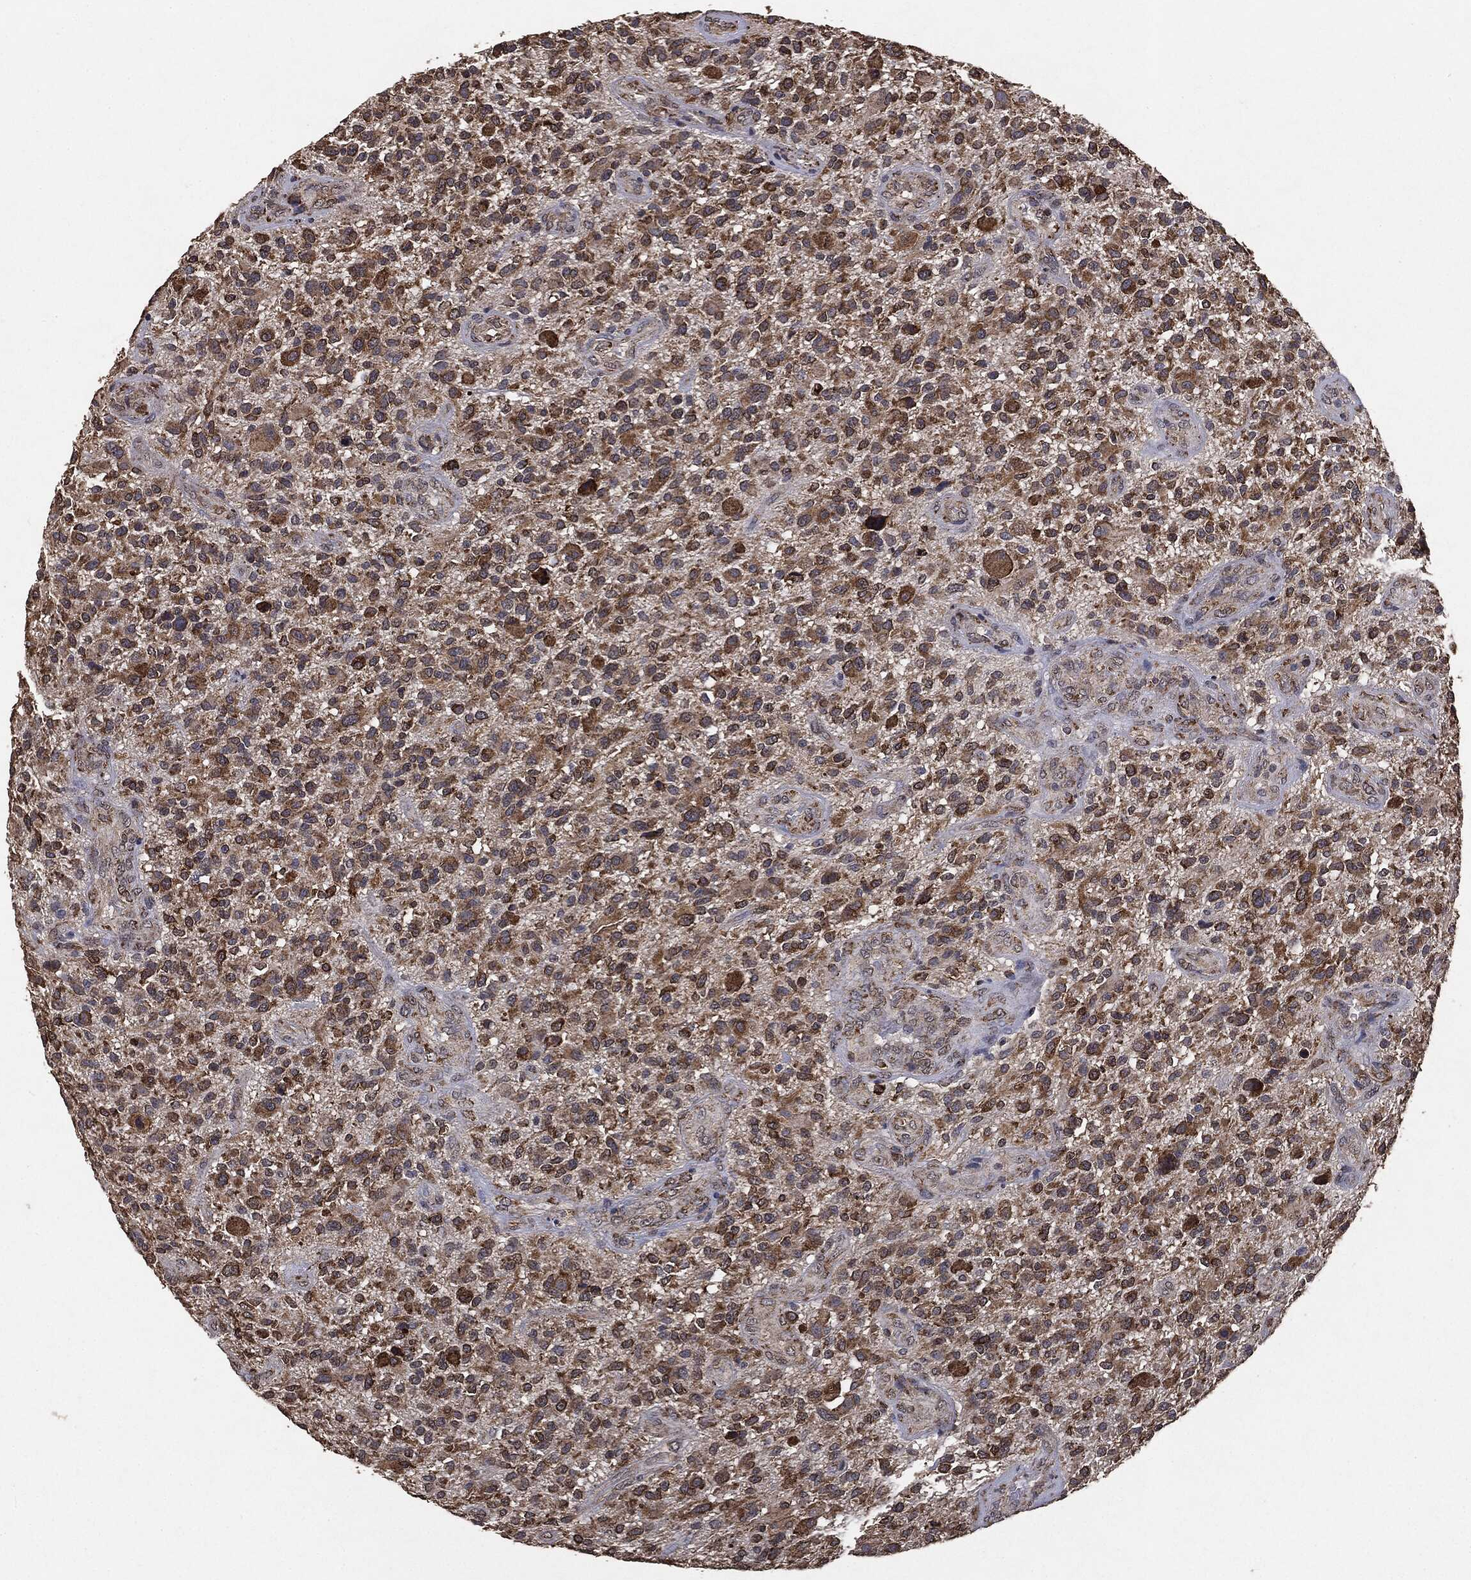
{"staining": {"intensity": "moderate", "quantity": ">75%", "location": "cytoplasmic/membranous"}, "tissue": "glioma", "cell_type": "Tumor cells", "image_type": "cancer", "snomed": [{"axis": "morphology", "description": "Glioma, malignant, High grade"}, {"axis": "topography", "description": "Brain"}], "caption": "This is a histology image of immunohistochemistry staining of glioma, which shows moderate expression in the cytoplasmic/membranous of tumor cells.", "gene": "MTOR", "patient": {"sex": "male", "age": 47}}